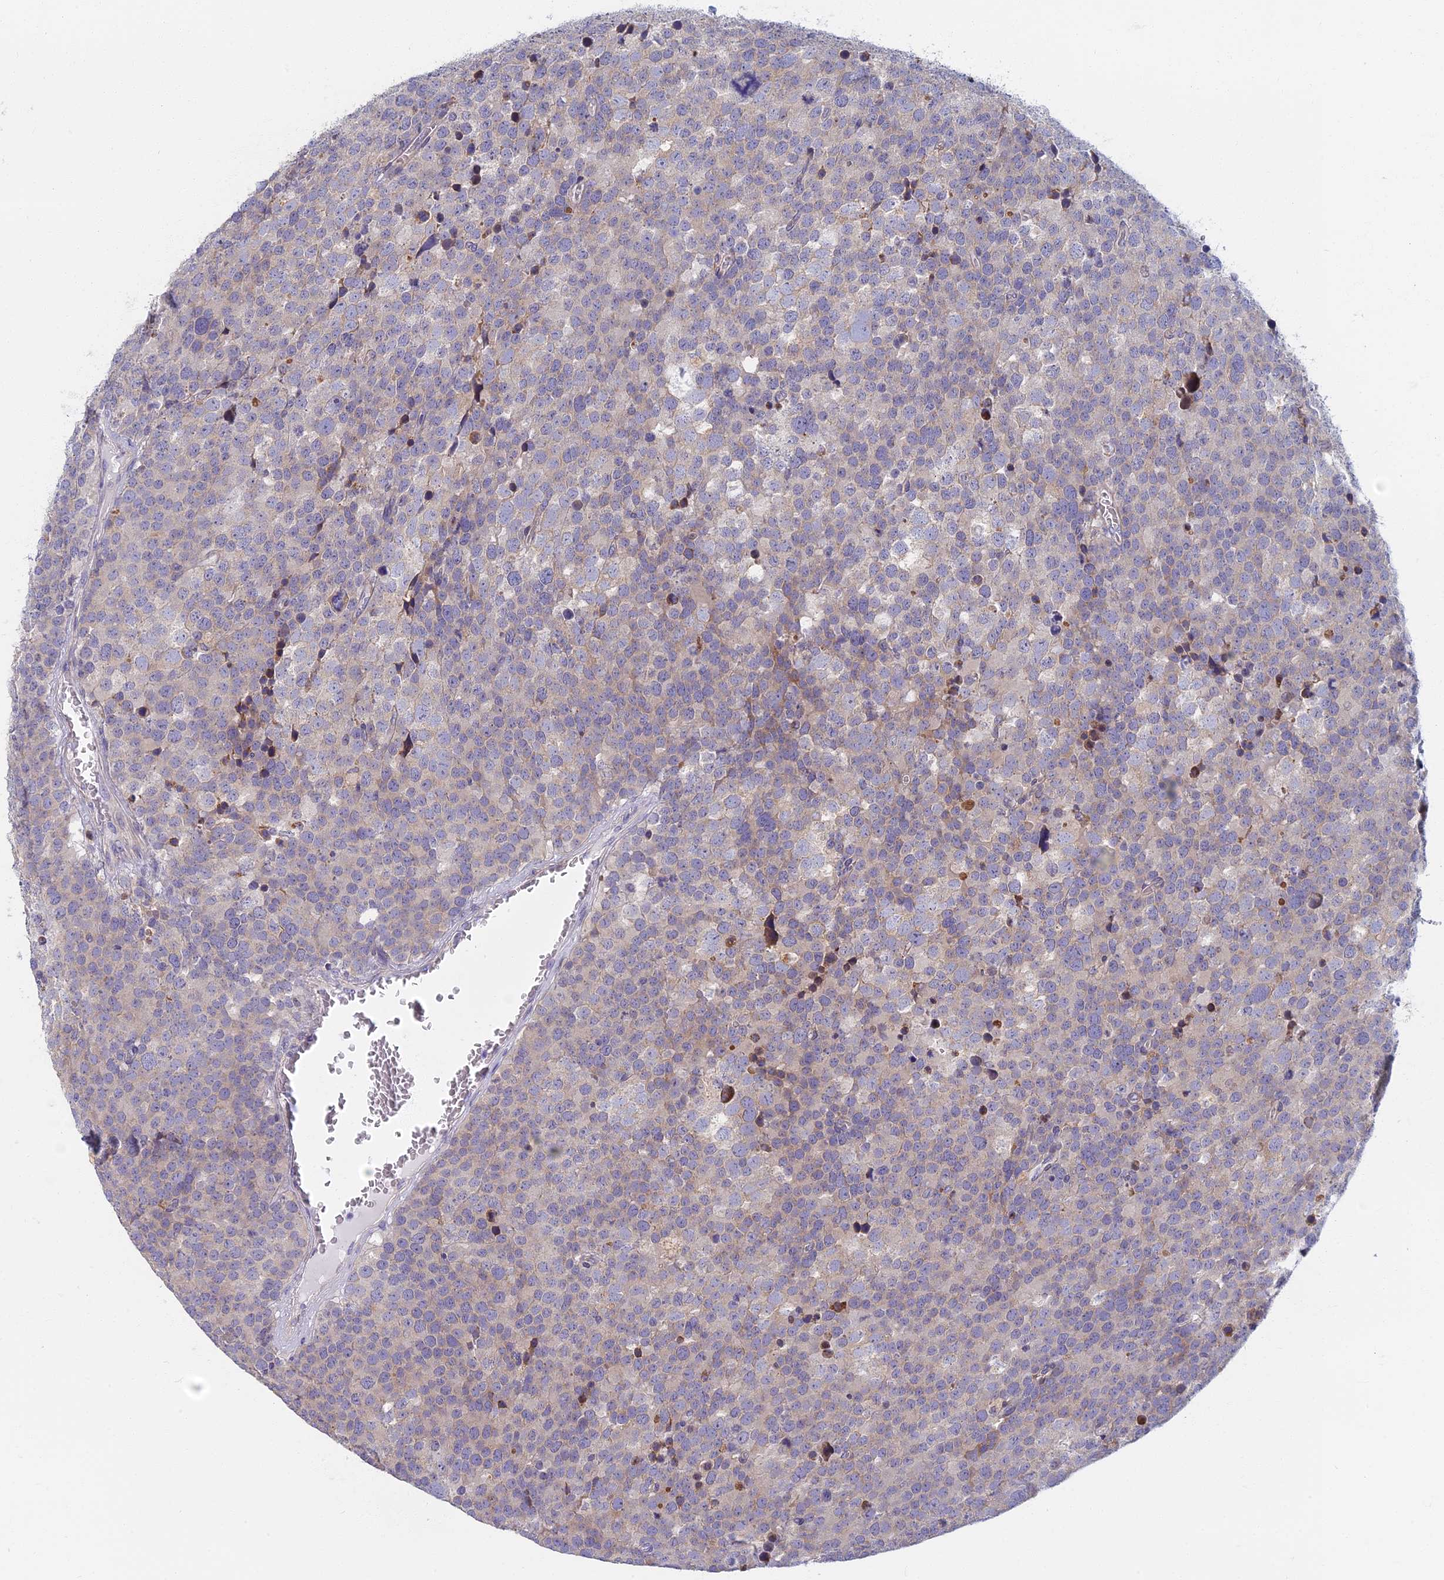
{"staining": {"intensity": "negative", "quantity": "none", "location": "none"}, "tissue": "testis cancer", "cell_type": "Tumor cells", "image_type": "cancer", "snomed": [{"axis": "morphology", "description": "Seminoma, NOS"}, {"axis": "topography", "description": "Testis"}], "caption": "A histopathology image of testis seminoma stained for a protein displays no brown staining in tumor cells.", "gene": "DDX51", "patient": {"sex": "male", "age": 71}}